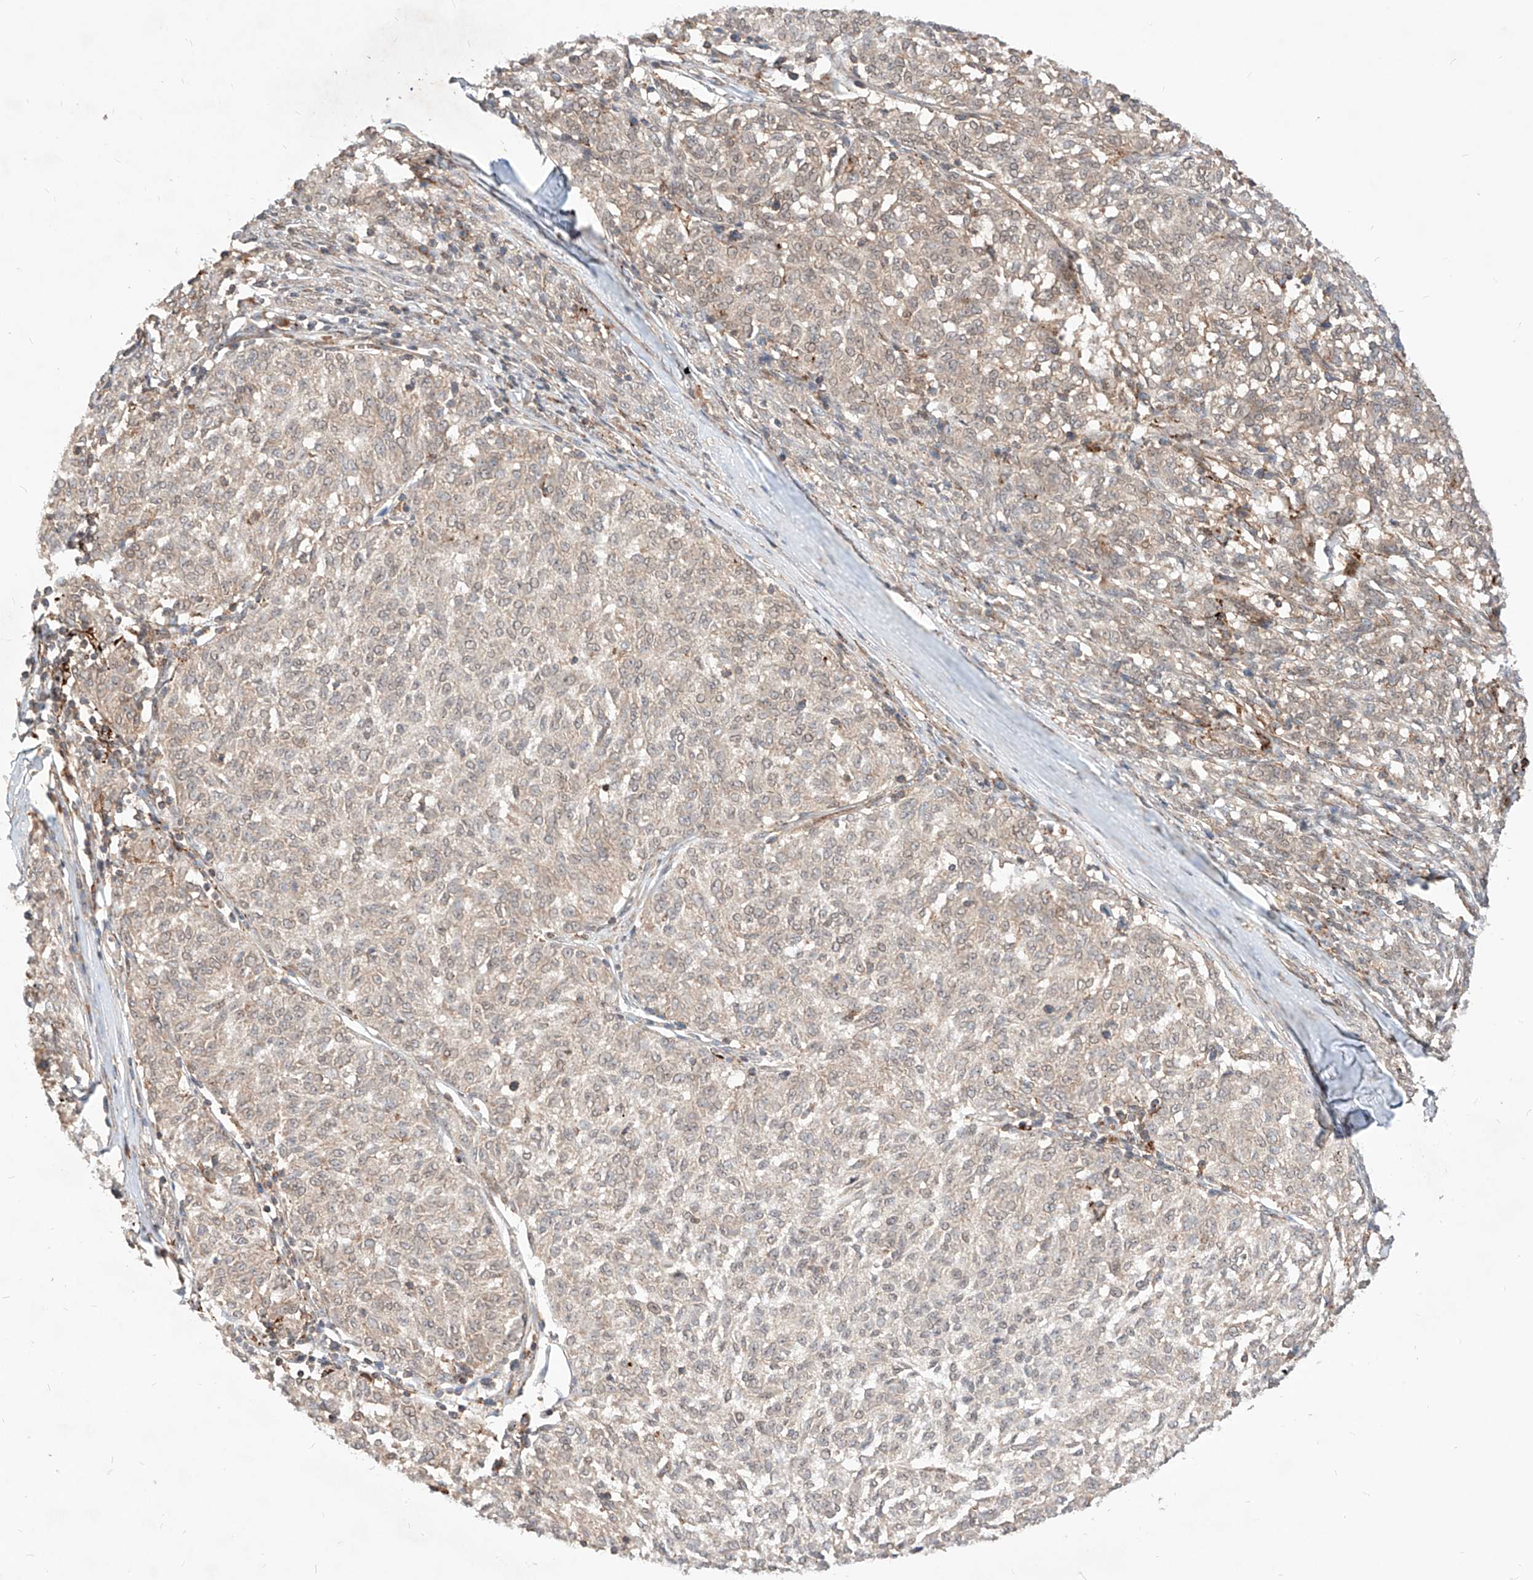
{"staining": {"intensity": "weak", "quantity": "<25%", "location": "cytoplasmic/membranous,nuclear"}, "tissue": "melanoma", "cell_type": "Tumor cells", "image_type": "cancer", "snomed": [{"axis": "morphology", "description": "Malignant melanoma, NOS"}, {"axis": "topography", "description": "Skin"}], "caption": "This is an immunohistochemistry (IHC) image of malignant melanoma. There is no expression in tumor cells.", "gene": "TSNAX", "patient": {"sex": "female", "age": 72}}